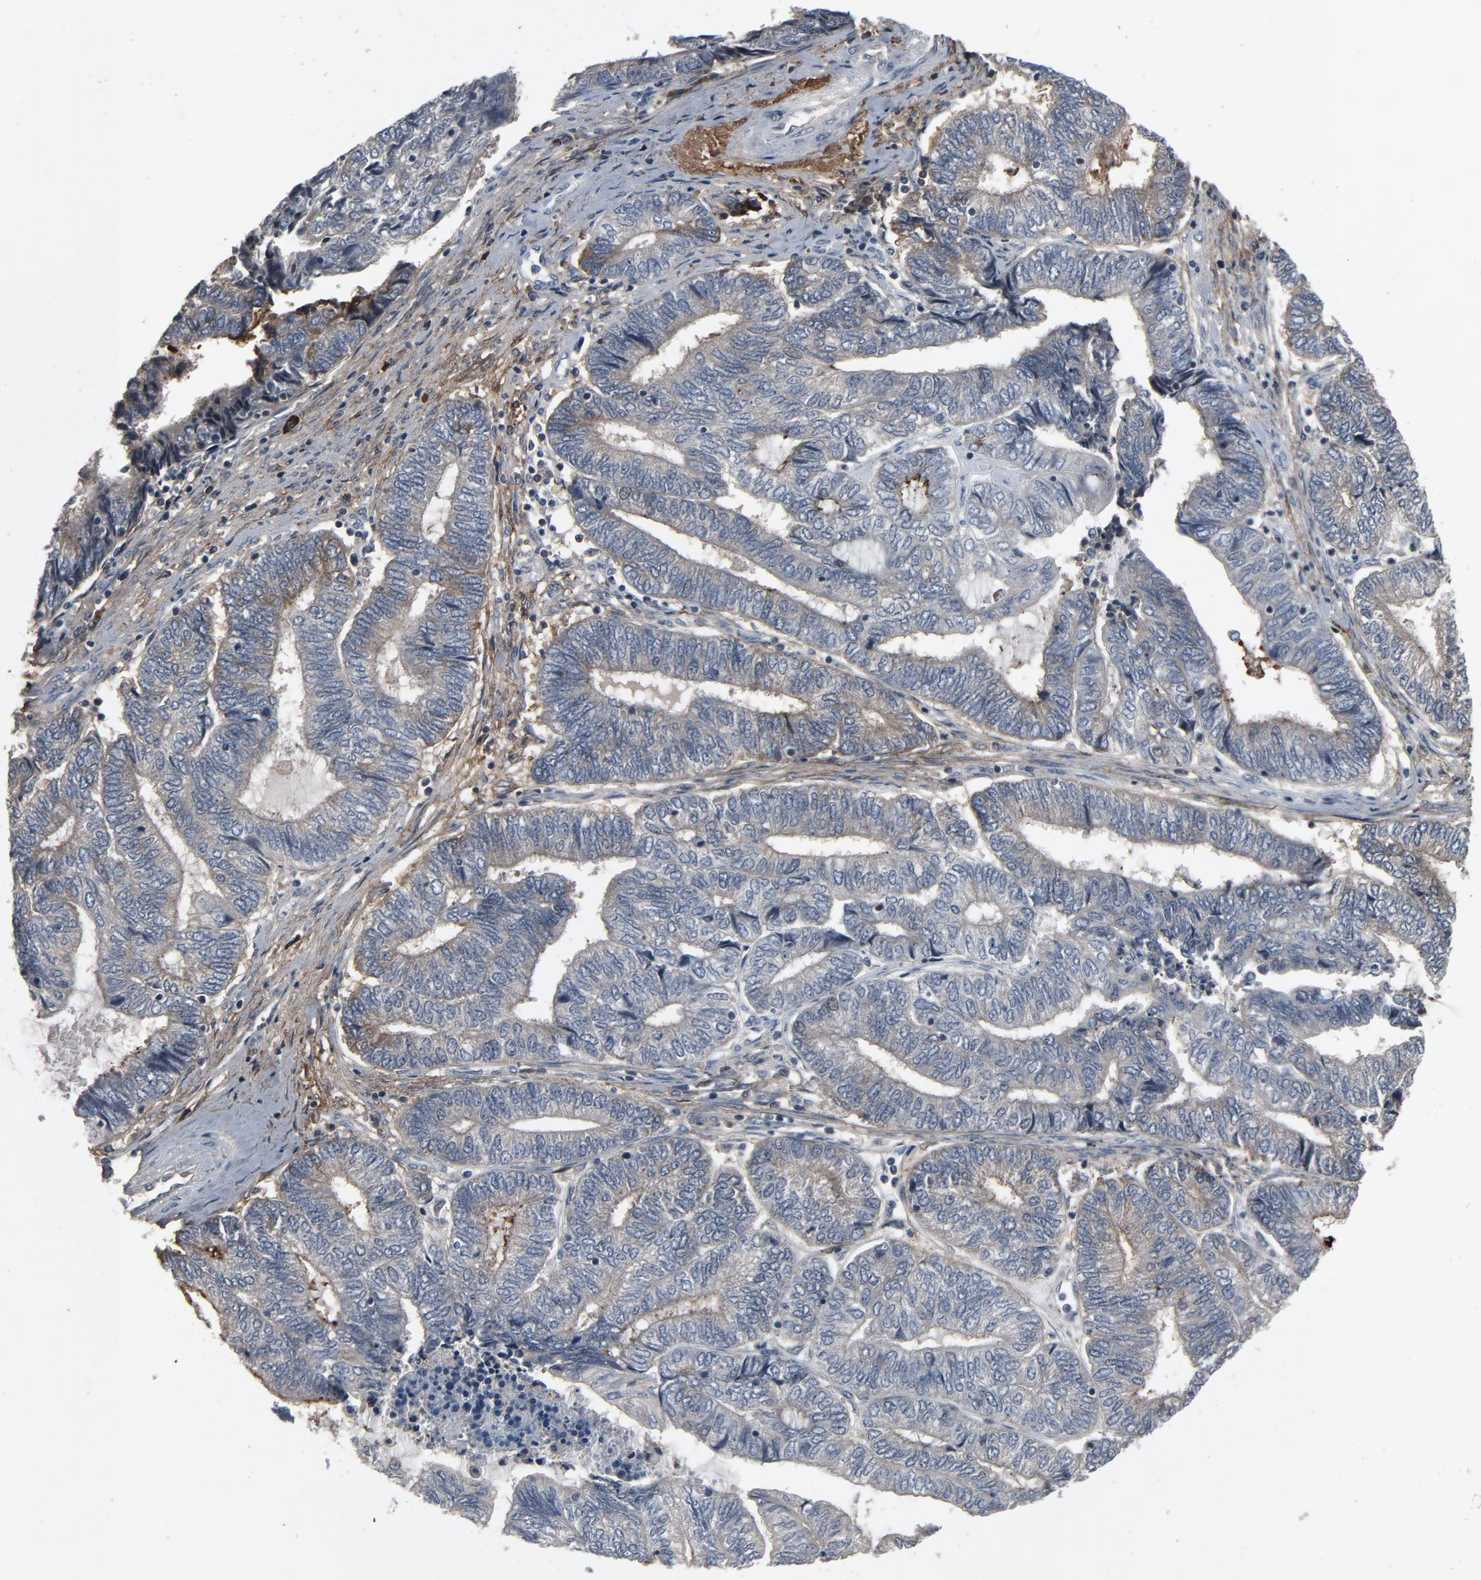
{"staining": {"intensity": "negative", "quantity": "none", "location": "none"}, "tissue": "endometrial cancer", "cell_type": "Tumor cells", "image_type": "cancer", "snomed": [{"axis": "morphology", "description": "Adenocarcinoma, NOS"}, {"axis": "topography", "description": "Uterus"}, {"axis": "topography", "description": "Endometrium"}], "caption": "Protein analysis of endometrial cancer exhibits no significant staining in tumor cells. Brightfield microscopy of immunohistochemistry (IHC) stained with DAB (brown) and hematoxylin (blue), captured at high magnification.", "gene": "PDZD4", "patient": {"sex": "female", "age": 70}}